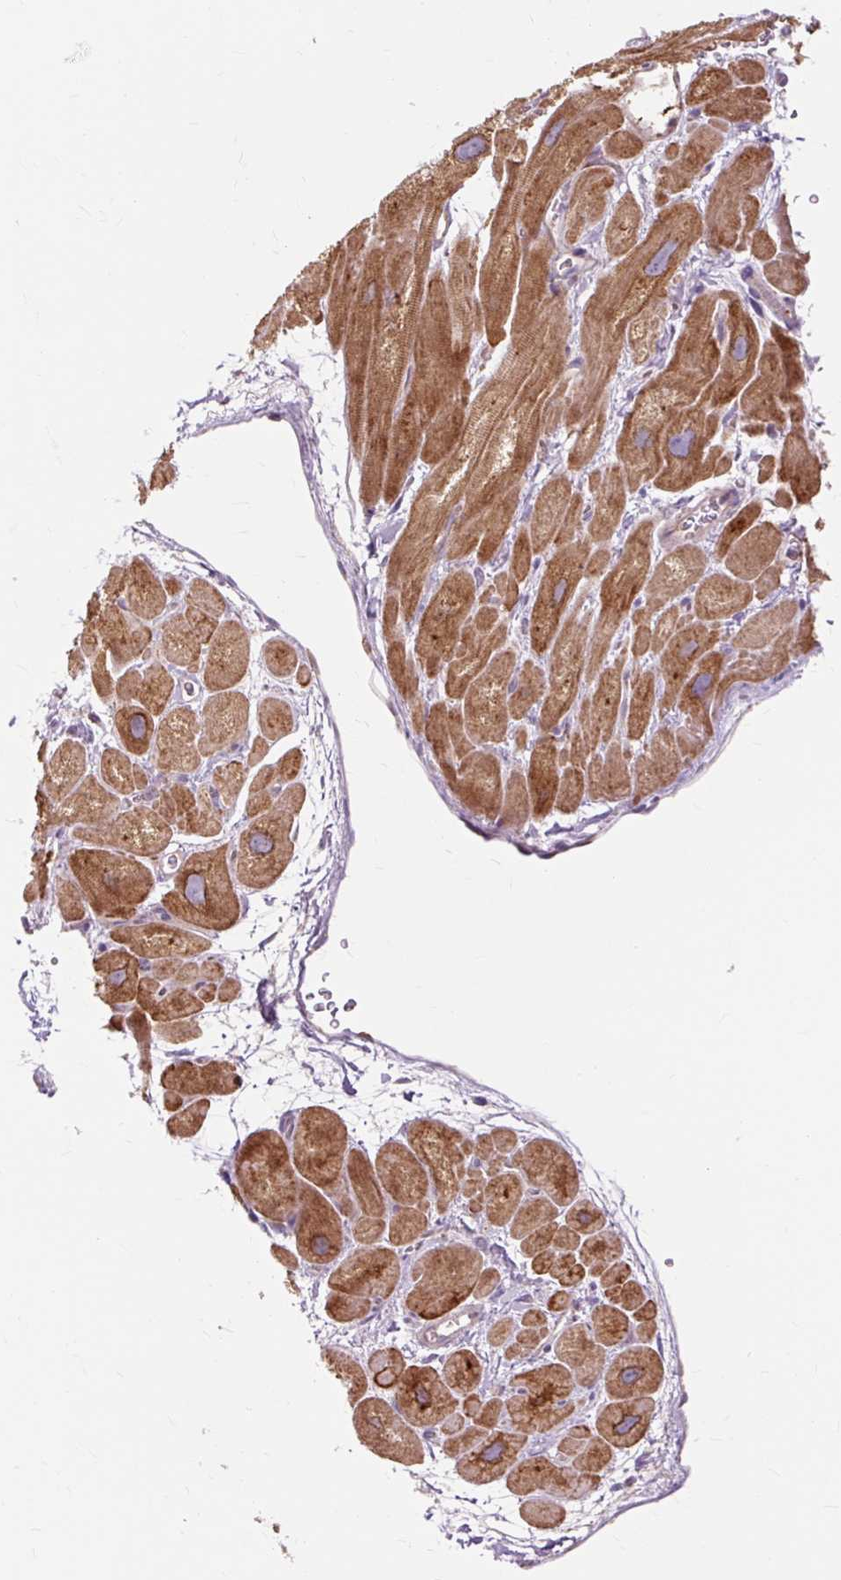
{"staining": {"intensity": "moderate", "quantity": ">75%", "location": "cytoplasmic/membranous"}, "tissue": "heart muscle", "cell_type": "Cardiomyocytes", "image_type": "normal", "snomed": [{"axis": "morphology", "description": "Normal tissue, NOS"}, {"axis": "topography", "description": "Heart"}], "caption": "Approximately >75% of cardiomyocytes in unremarkable heart muscle exhibit moderate cytoplasmic/membranous protein expression as visualized by brown immunohistochemical staining.", "gene": "PDZD2", "patient": {"sex": "male", "age": 49}}